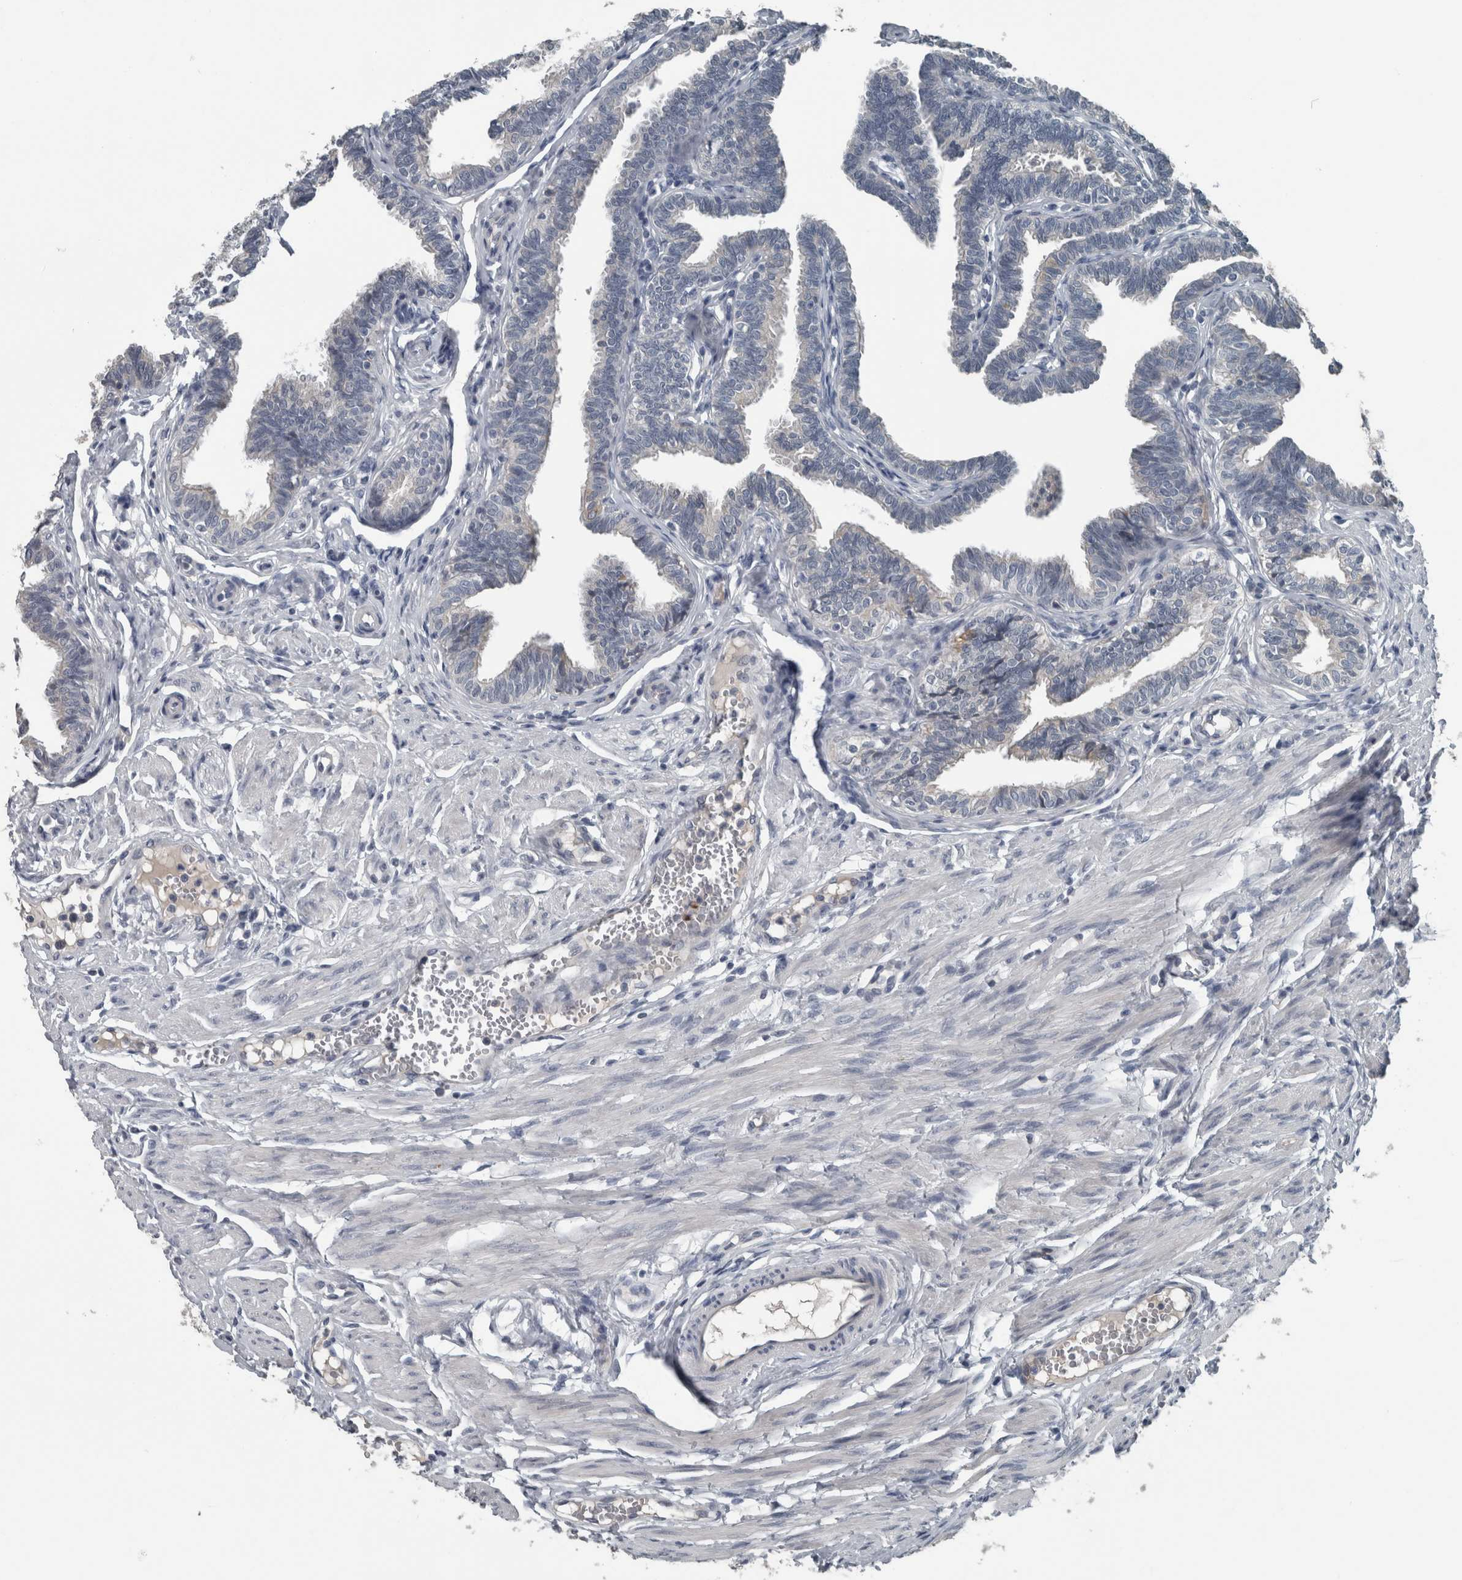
{"staining": {"intensity": "negative", "quantity": "none", "location": "none"}, "tissue": "fallopian tube", "cell_type": "Glandular cells", "image_type": "normal", "snomed": [{"axis": "morphology", "description": "Normal tissue, NOS"}, {"axis": "topography", "description": "Fallopian tube"}, {"axis": "topography", "description": "Ovary"}], "caption": "Immunohistochemistry photomicrograph of normal fallopian tube stained for a protein (brown), which shows no staining in glandular cells.", "gene": "KRT20", "patient": {"sex": "female", "age": 23}}